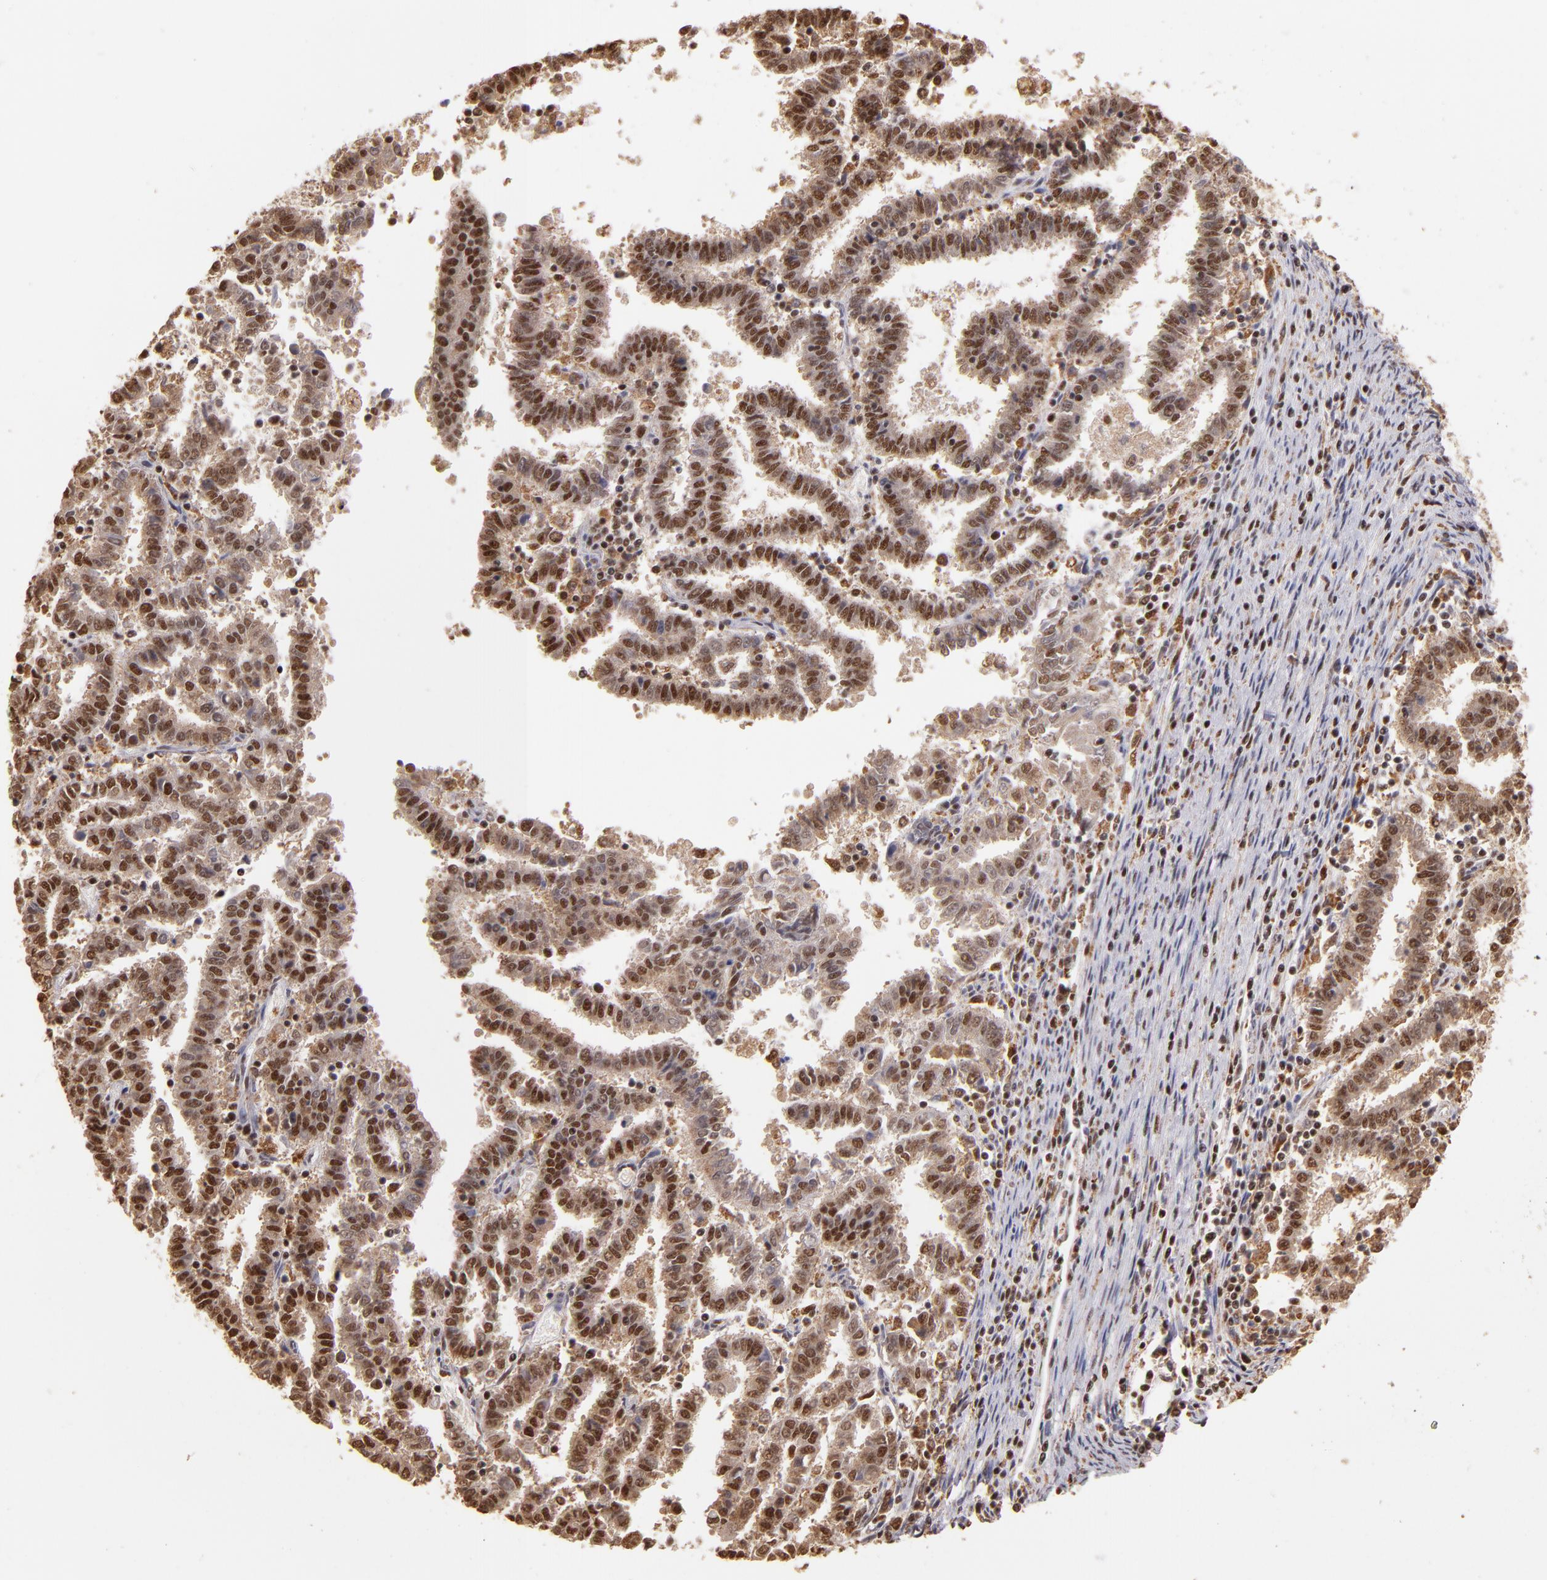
{"staining": {"intensity": "moderate", "quantity": ">75%", "location": "cytoplasmic/membranous,nuclear"}, "tissue": "endometrial cancer", "cell_type": "Tumor cells", "image_type": "cancer", "snomed": [{"axis": "morphology", "description": "Adenocarcinoma, NOS"}, {"axis": "topography", "description": "Uterus"}], "caption": "Endometrial cancer (adenocarcinoma) stained with immunohistochemistry (IHC) displays moderate cytoplasmic/membranous and nuclear expression in about >75% of tumor cells.", "gene": "SP1", "patient": {"sex": "female", "age": 83}}